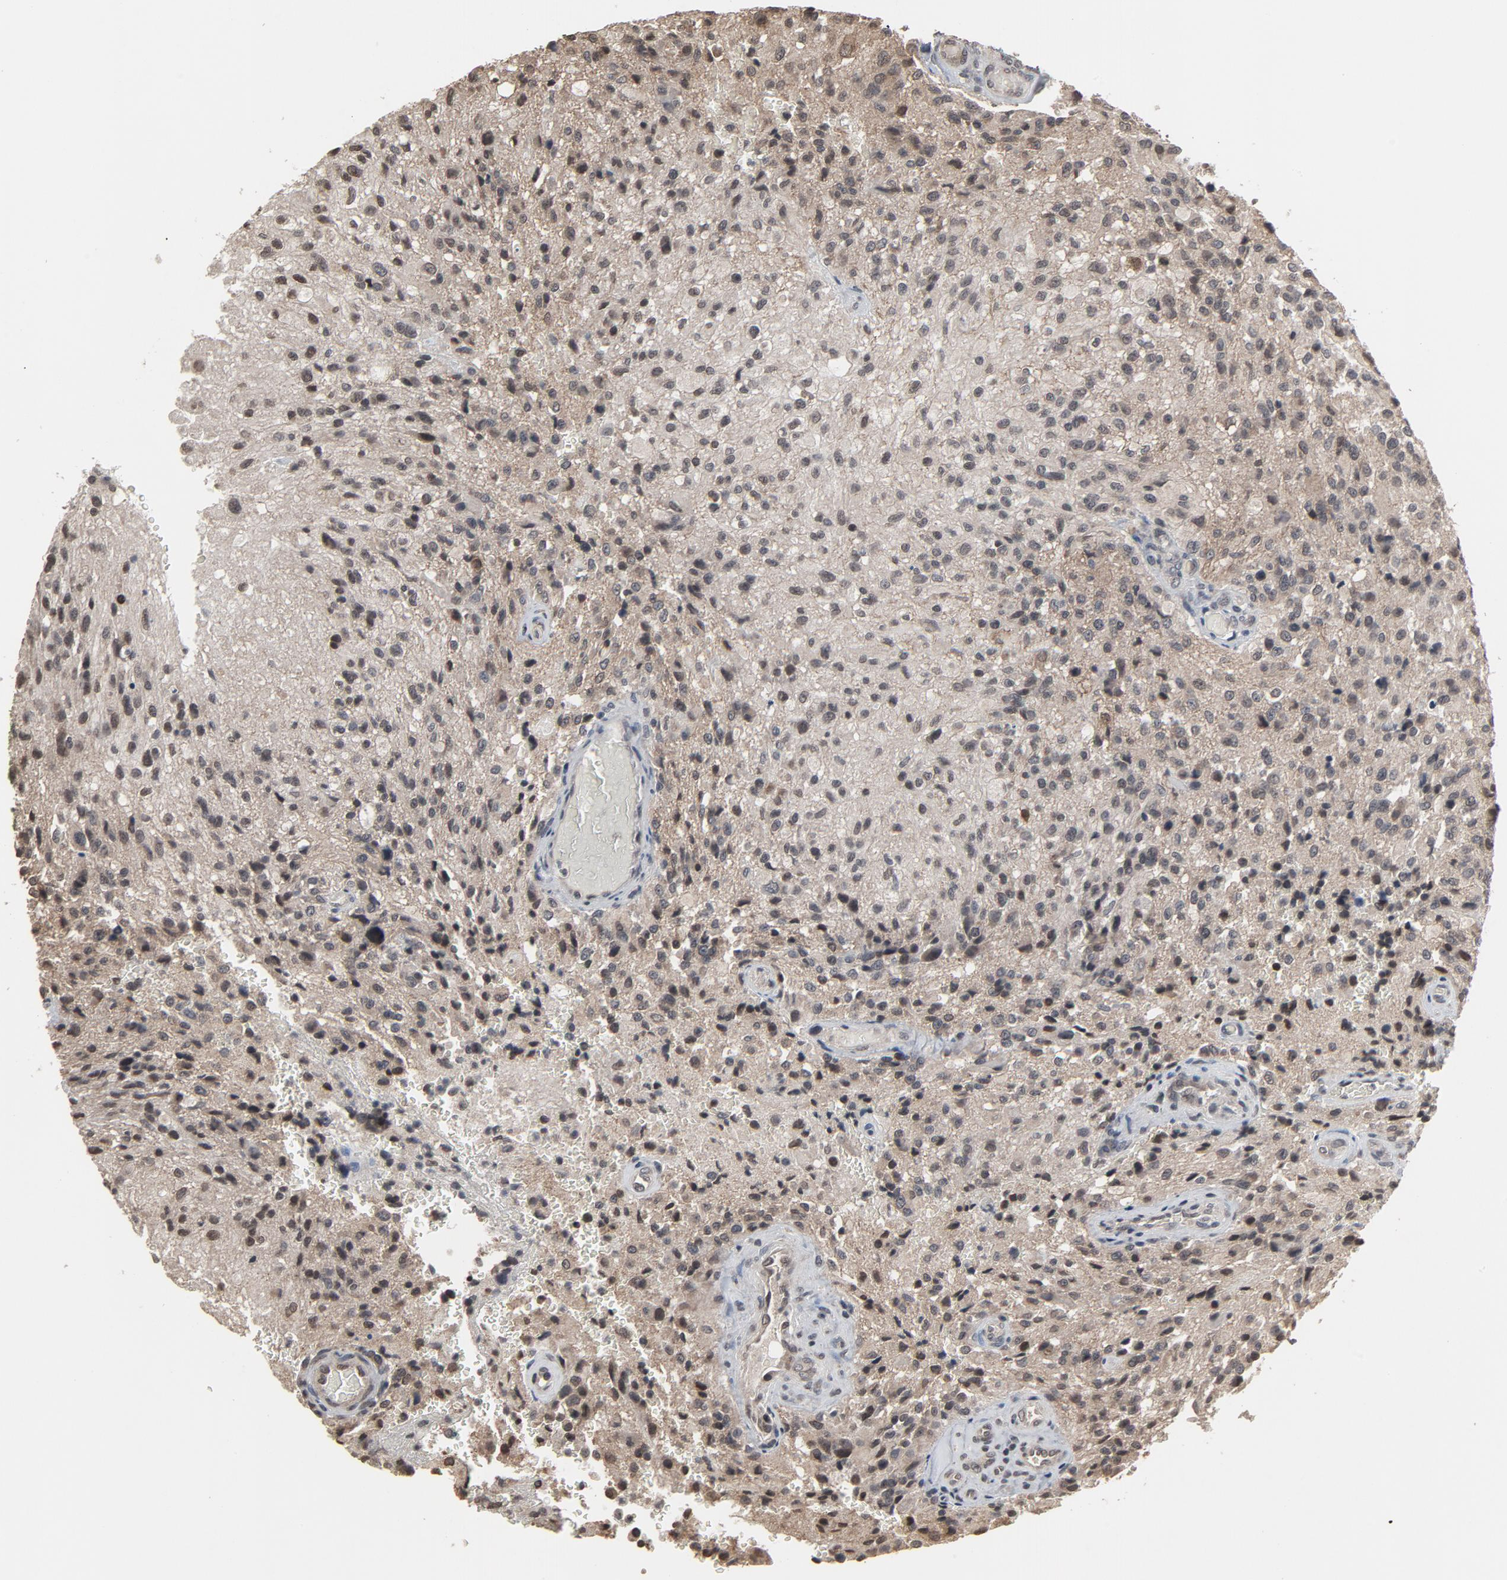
{"staining": {"intensity": "weak", "quantity": "25%-75%", "location": "cytoplasmic/membranous,nuclear"}, "tissue": "glioma", "cell_type": "Tumor cells", "image_type": "cancer", "snomed": [{"axis": "morphology", "description": "Normal tissue, NOS"}, {"axis": "morphology", "description": "Glioma, malignant, High grade"}, {"axis": "topography", "description": "Cerebral cortex"}], "caption": "Immunohistochemistry (IHC) photomicrograph of human glioma stained for a protein (brown), which reveals low levels of weak cytoplasmic/membranous and nuclear positivity in approximately 25%-75% of tumor cells.", "gene": "POM121", "patient": {"sex": "male", "age": 56}}